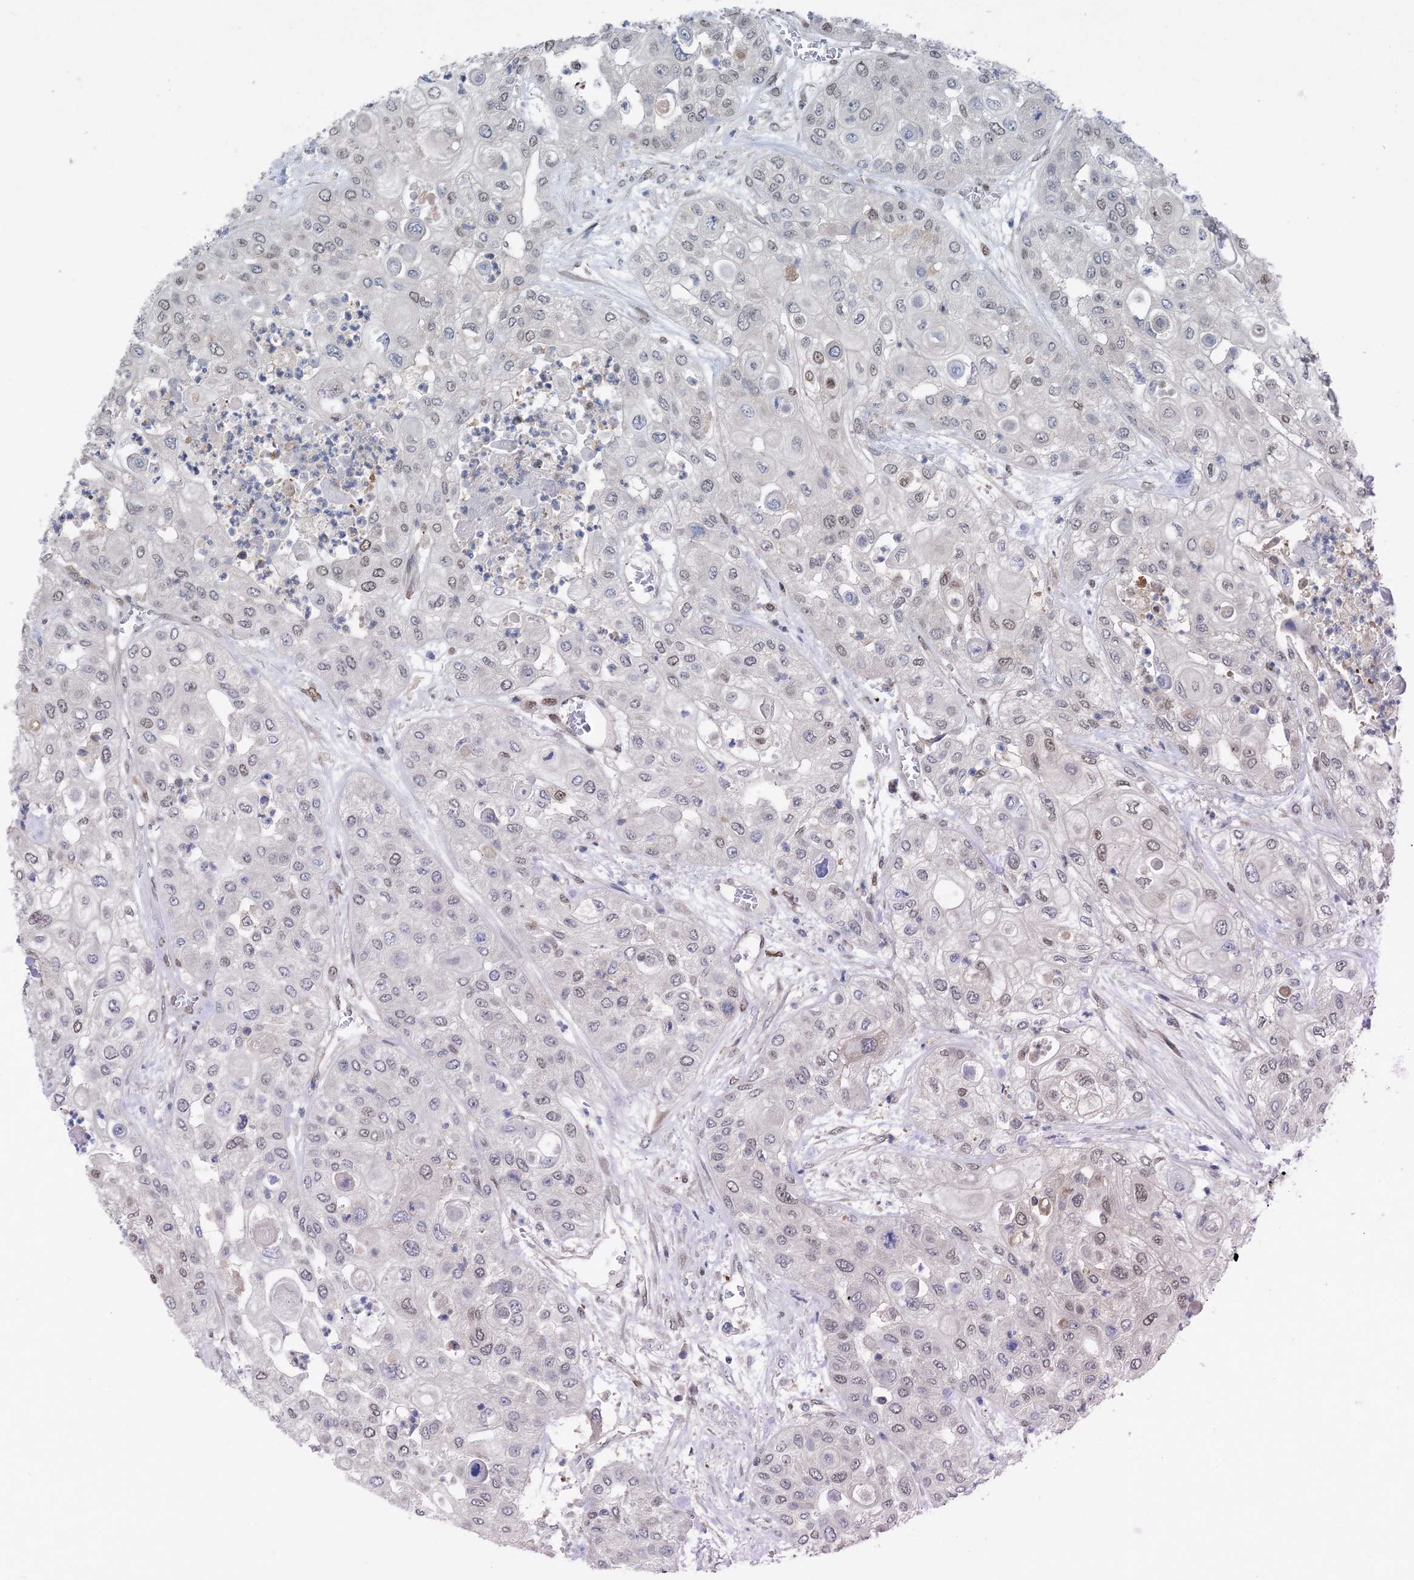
{"staining": {"intensity": "weak", "quantity": "25%-75%", "location": "nuclear"}, "tissue": "urothelial cancer", "cell_type": "Tumor cells", "image_type": "cancer", "snomed": [{"axis": "morphology", "description": "Urothelial carcinoma, High grade"}, {"axis": "topography", "description": "Urinary bladder"}], "caption": "Approximately 25%-75% of tumor cells in human high-grade urothelial carcinoma display weak nuclear protein expression as visualized by brown immunohistochemical staining.", "gene": "HIKESHI", "patient": {"sex": "female", "age": 79}}